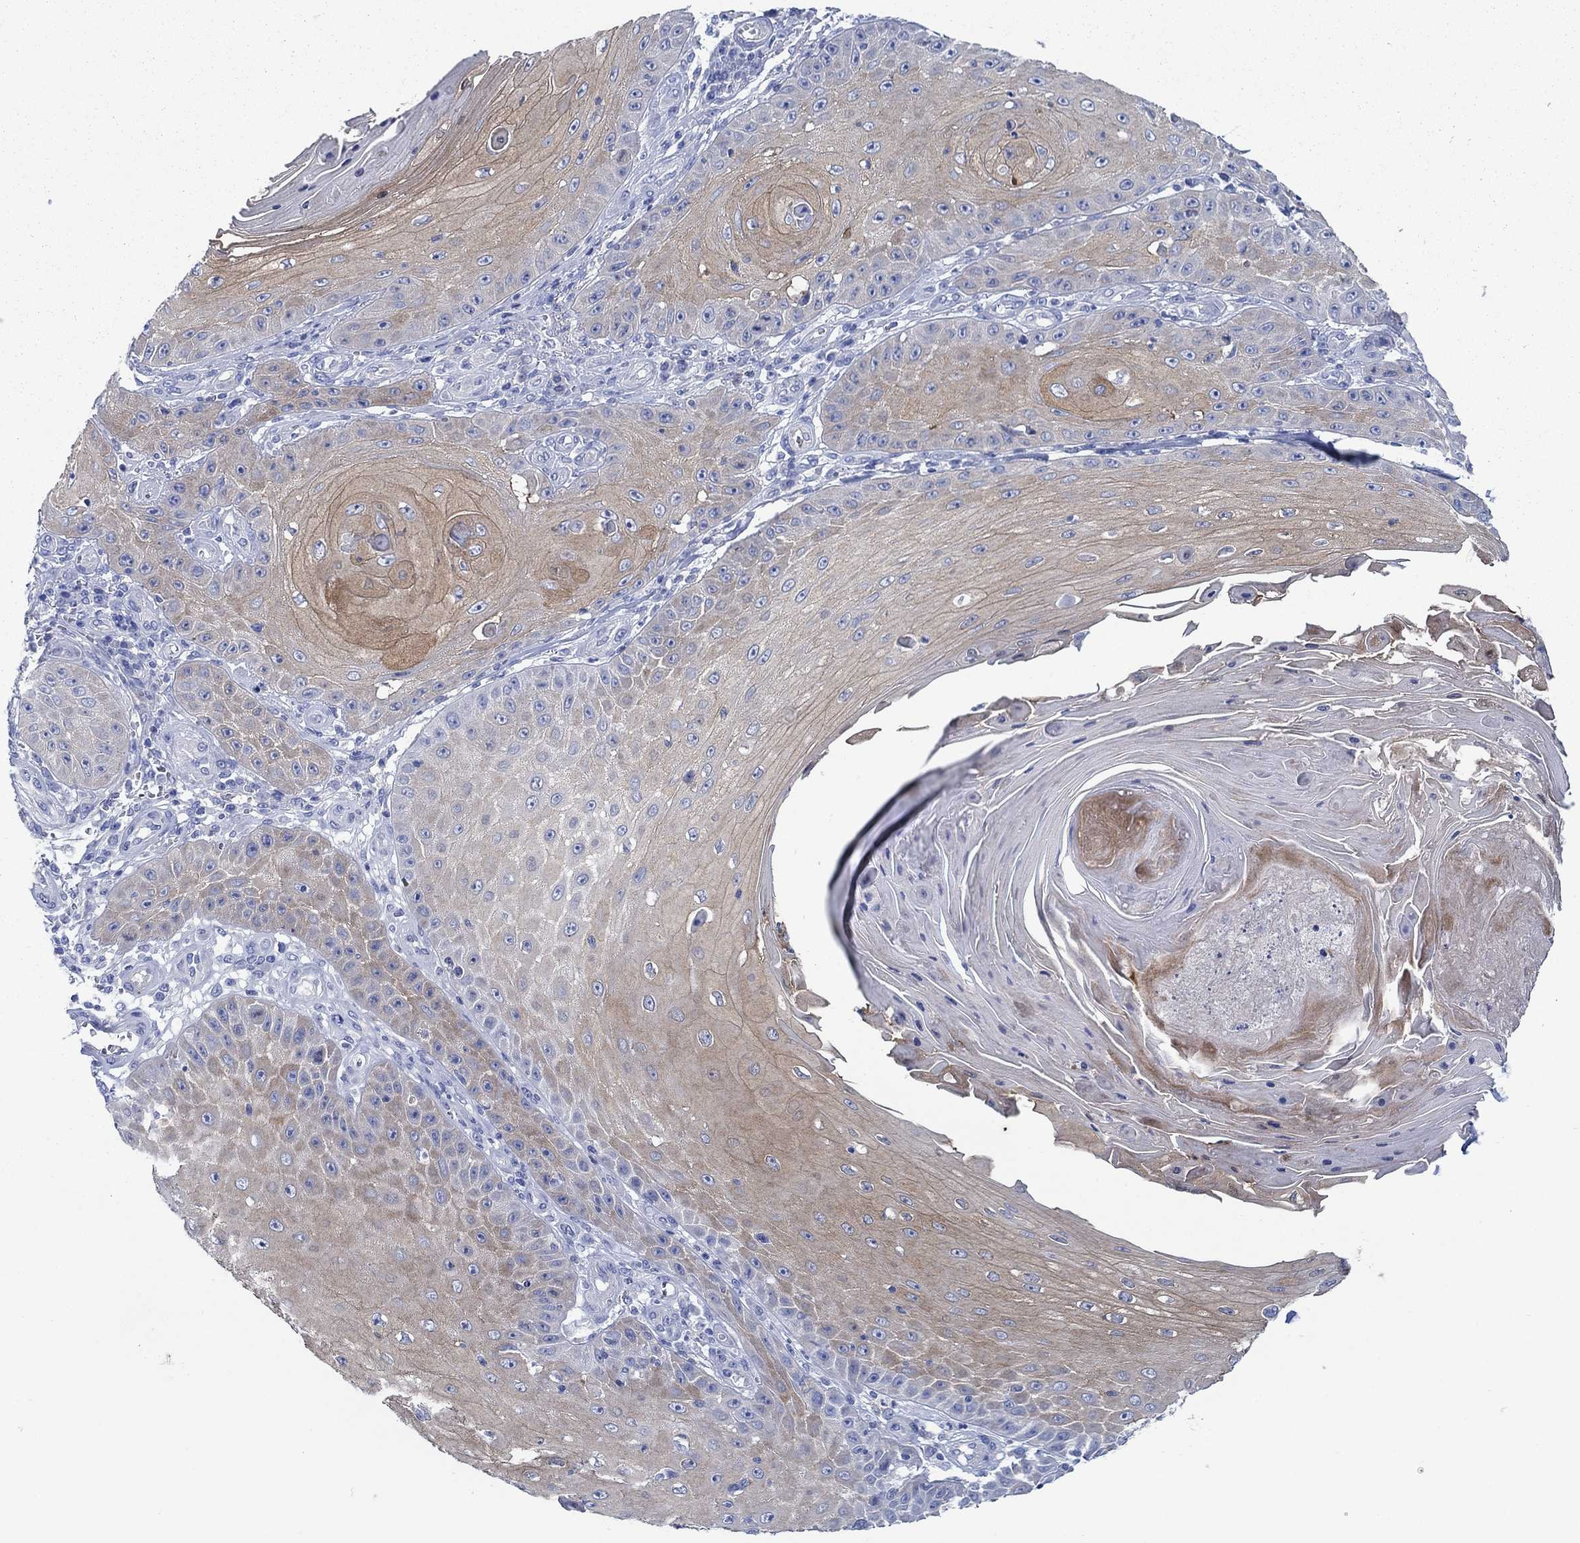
{"staining": {"intensity": "weak", "quantity": ">75%", "location": "cytoplasmic/membranous"}, "tissue": "skin cancer", "cell_type": "Tumor cells", "image_type": "cancer", "snomed": [{"axis": "morphology", "description": "Squamous cell carcinoma, NOS"}, {"axis": "topography", "description": "Skin"}], "caption": "Protein staining exhibits weak cytoplasmic/membranous expression in about >75% of tumor cells in skin cancer.", "gene": "TRIM16", "patient": {"sex": "male", "age": 70}}